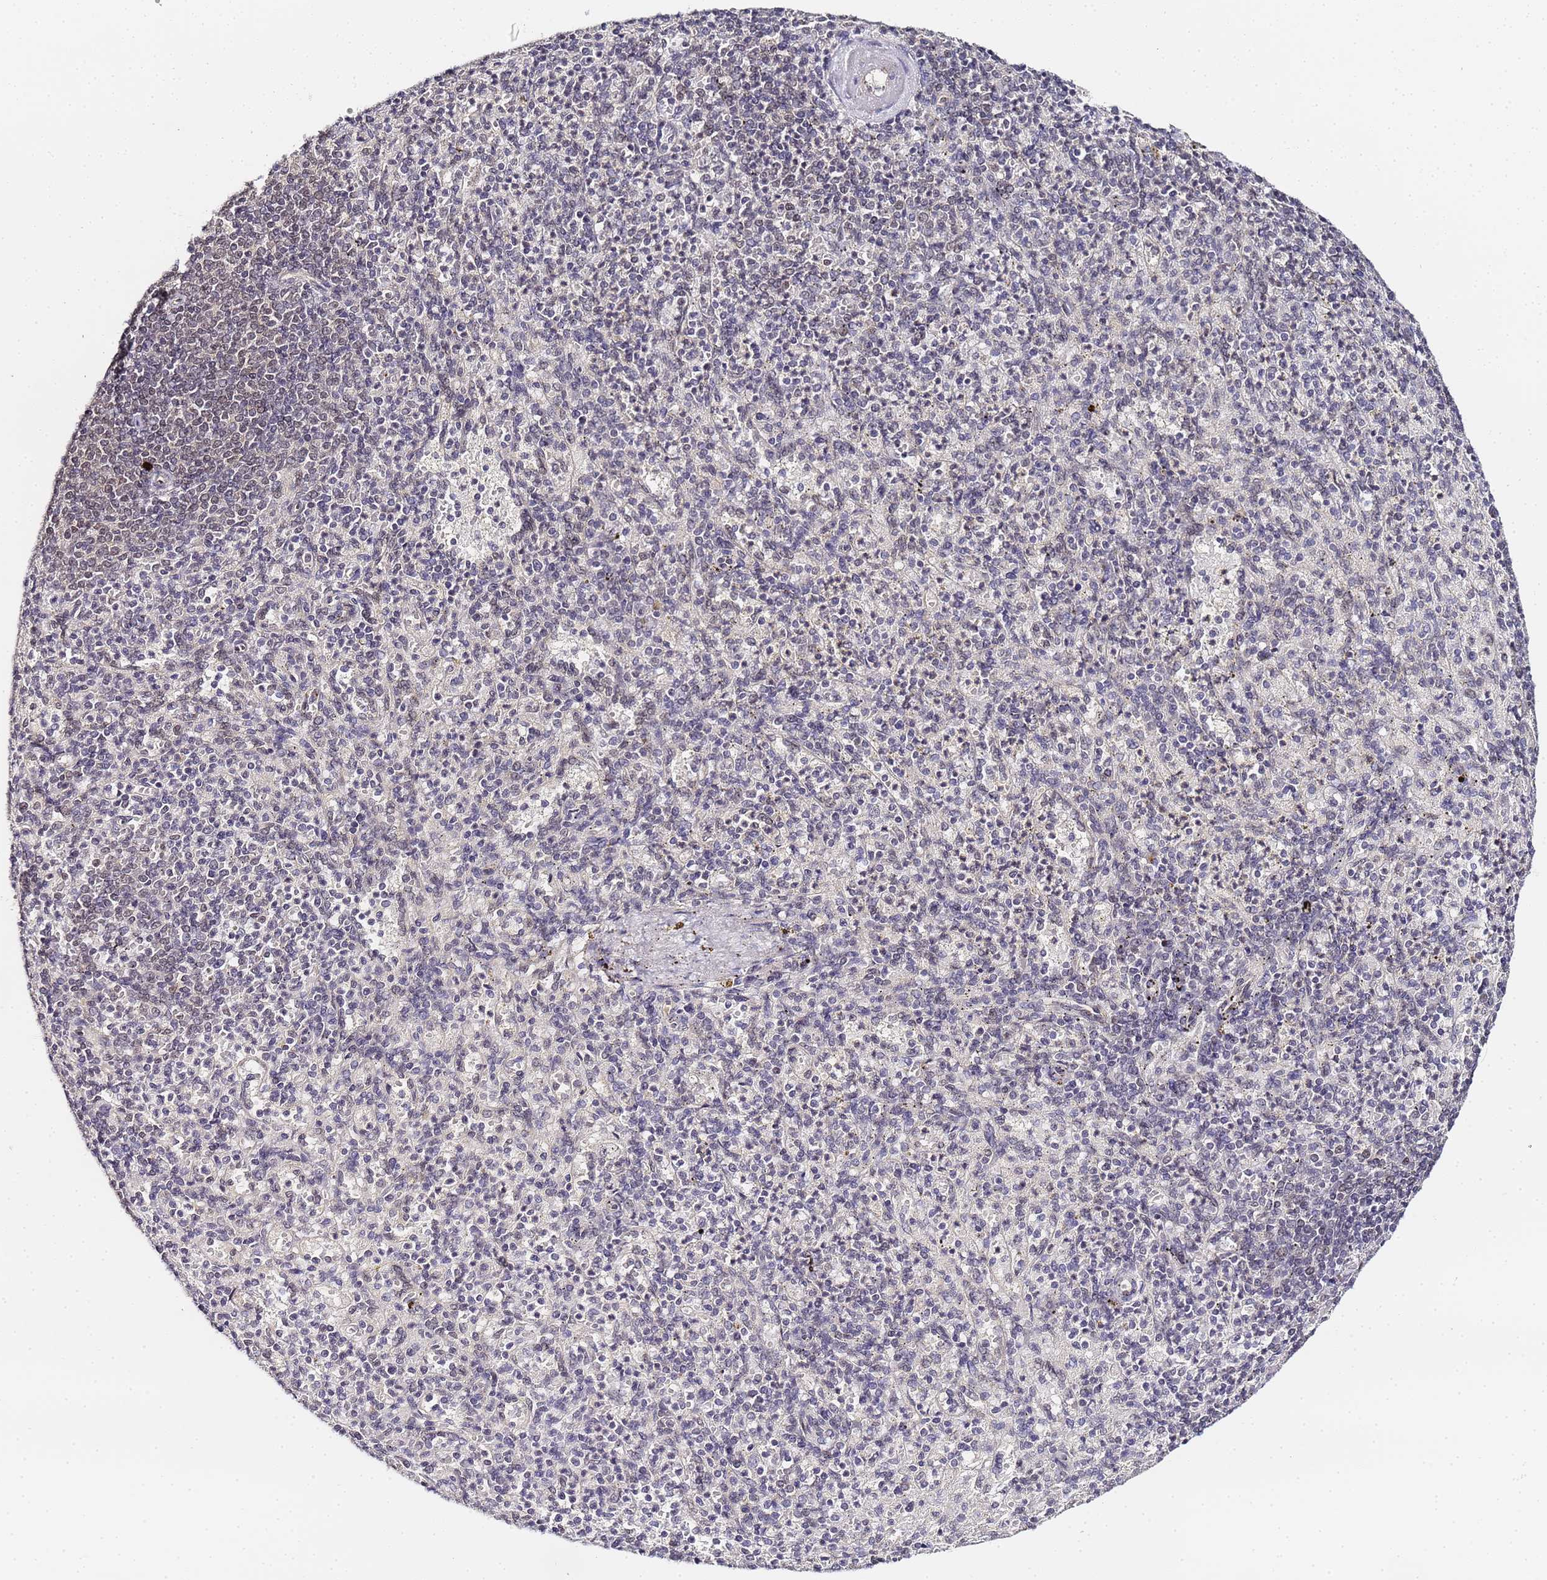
{"staining": {"intensity": "weak", "quantity": "<25%", "location": "nuclear"}, "tissue": "spleen", "cell_type": "Cells in red pulp", "image_type": "normal", "snomed": [{"axis": "morphology", "description": "Normal tissue, NOS"}, {"axis": "topography", "description": "Spleen"}], "caption": "Immunohistochemistry of unremarkable spleen exhibits no staining in cells in red pulp.", "gene": "LSM3", "patient": {"sex": "female", "age": 74}}